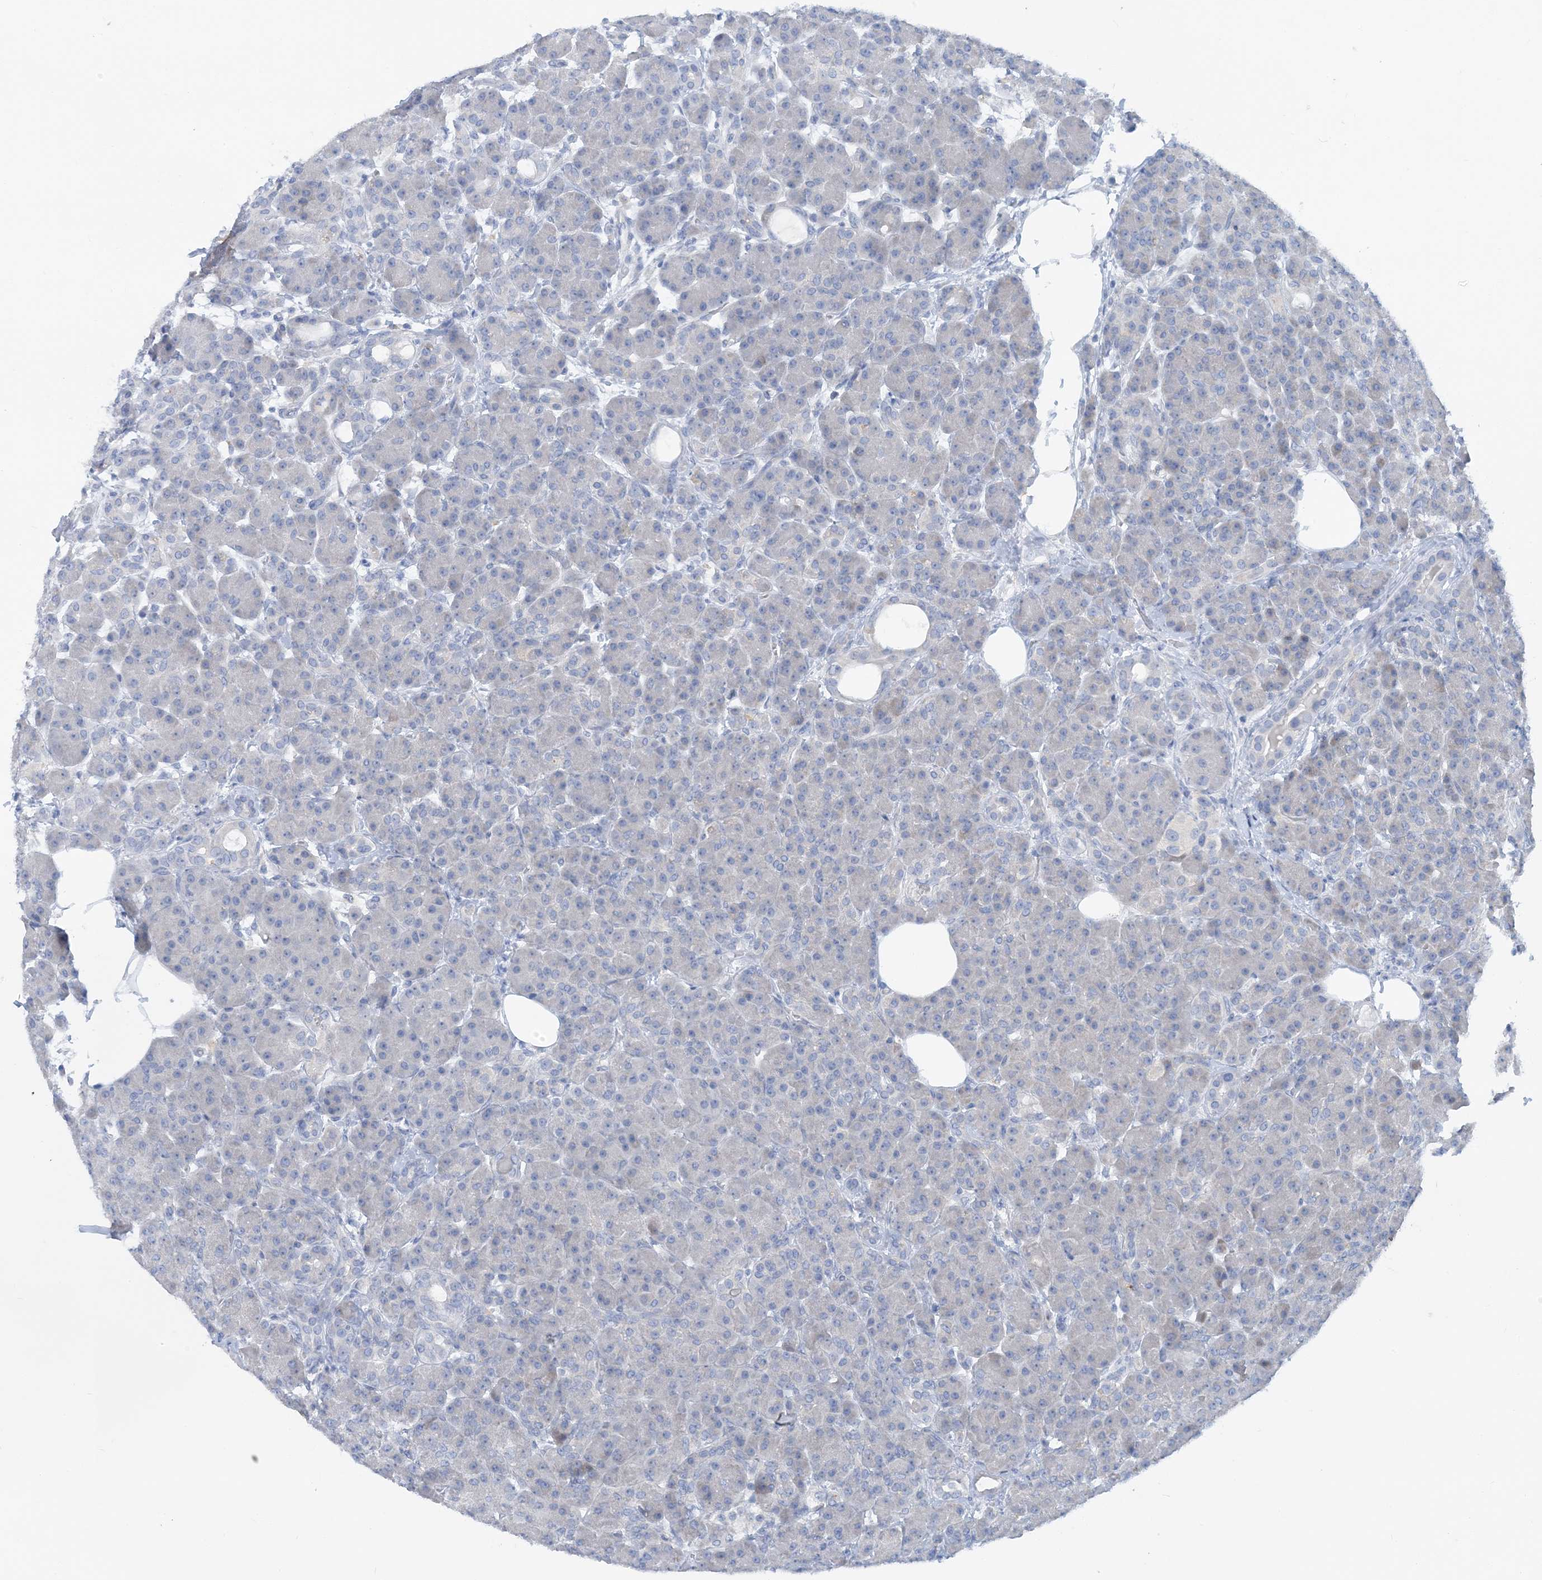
{"staining": {"intensity": "negative", "quantity": "none", "location": "none"}, "tissue": "pancreas", "cell_type": "Exocrine glandular cells", "image_type": "normal", "snomed": [{"axis": "morphology", "description": "Normal tissue, NOS"}, {"axis": "topography", "description": "Pancreas"}], "caption": "Photomicrograph shows no protein staining in exocrine glandular cells of normal pancreas.", "gene": "ZCCHC12", "patient": {"sex": "male", "age": 63}}